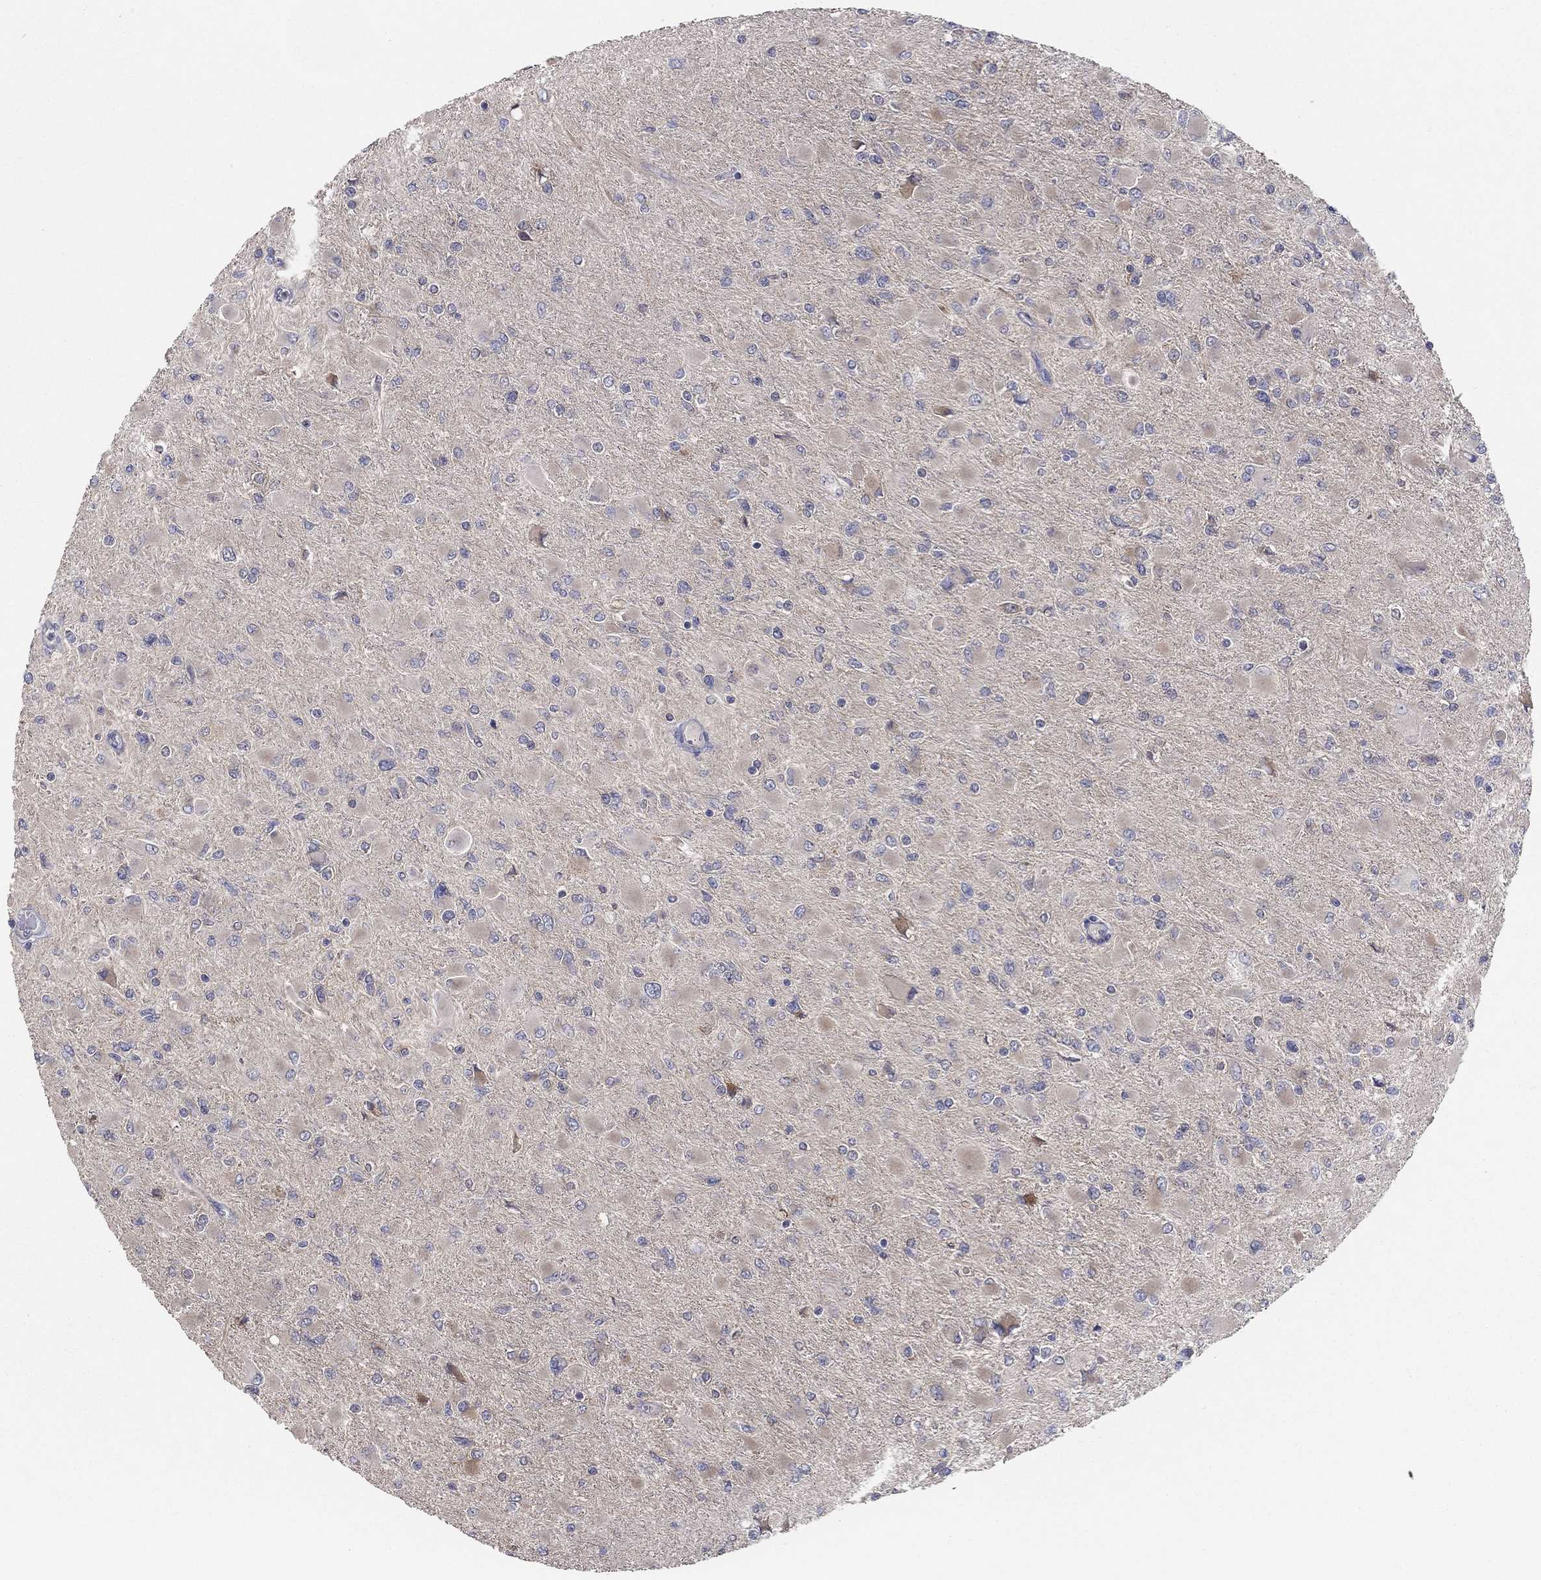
{"staining": {"intensity": "negative", "quantity": "none", "location": "none"}, "tissue": "glioma", "cell_type": "Tumor cells", "image_type": "cancer", "snomed": [{"axis": "morphology", "description": "Glioma, malignant, High grade"}, {"axis": "topography", "description": "Cerebral cortex"}], "caption": "High power microscopy micrograph of an IHC photomicrograph of high-grade glioma (malignant), revealing no significant staining in tumor cells. (DAB immunohistochemistry, high magnification).", "gene": "DOCK3", "patient": {"sex": "female", "age": 36}}